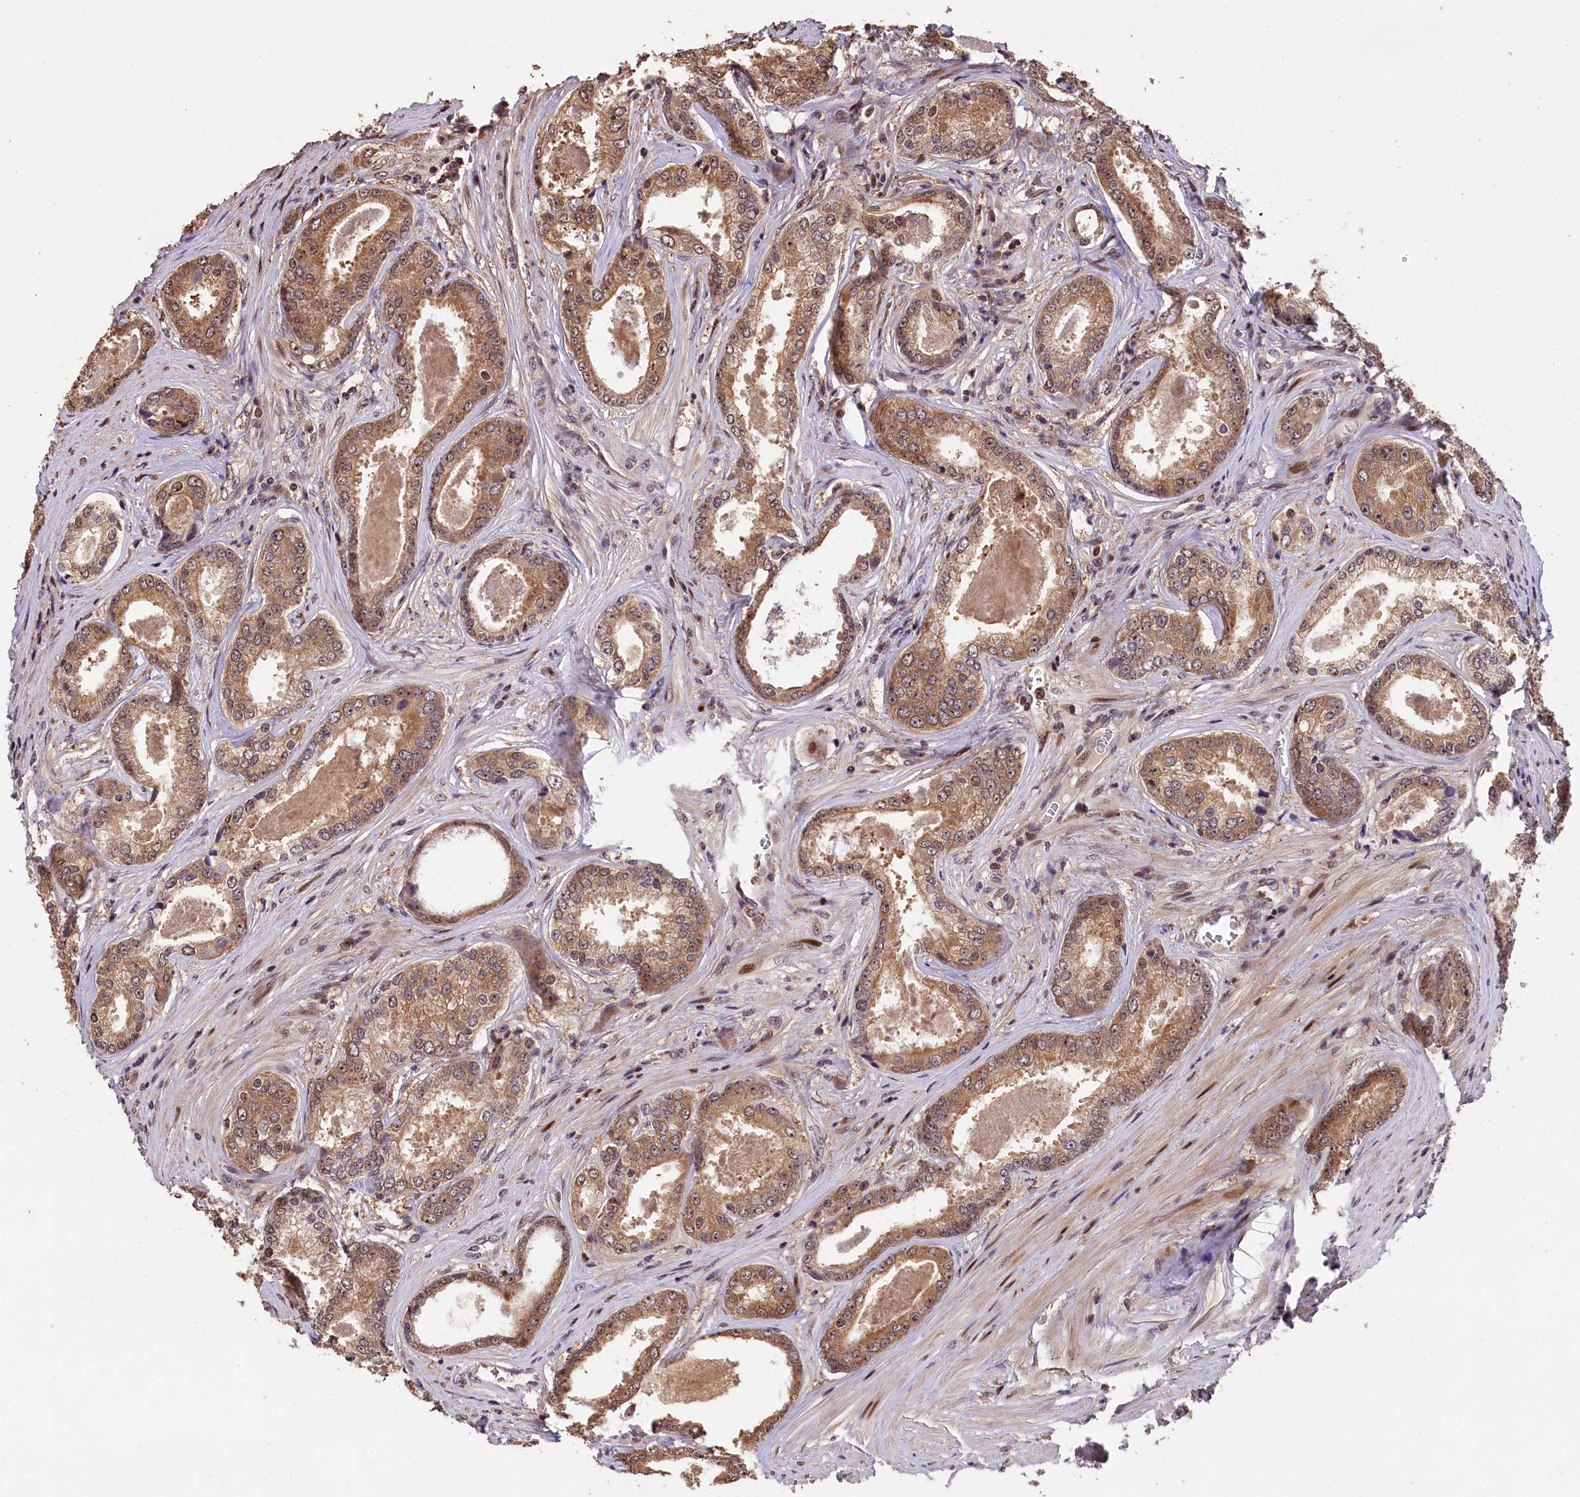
{"staining": {"intensity": "moderate", "quantity": ">75%", "location": "cytoplasmic/membranous"}, "tissue": "prostate cancer", "cell_type": "Tumor cells", "image_type": "cancer", "snomed": [{"axis": "morphology", "description": "Adenocarcinoma, Low grade"}, {"axis": "topography", "description": "Prostate"}], "caption": "Human prostate cancer (adenocarcinoma (low-grade)) stained for a protein (brown) demonstrates moderate cytoplasmic/membranous positive positivity in about >75% of tumor cells.", "gene": "PHAF1", "patient": {"sex": "male", "age": 68}}